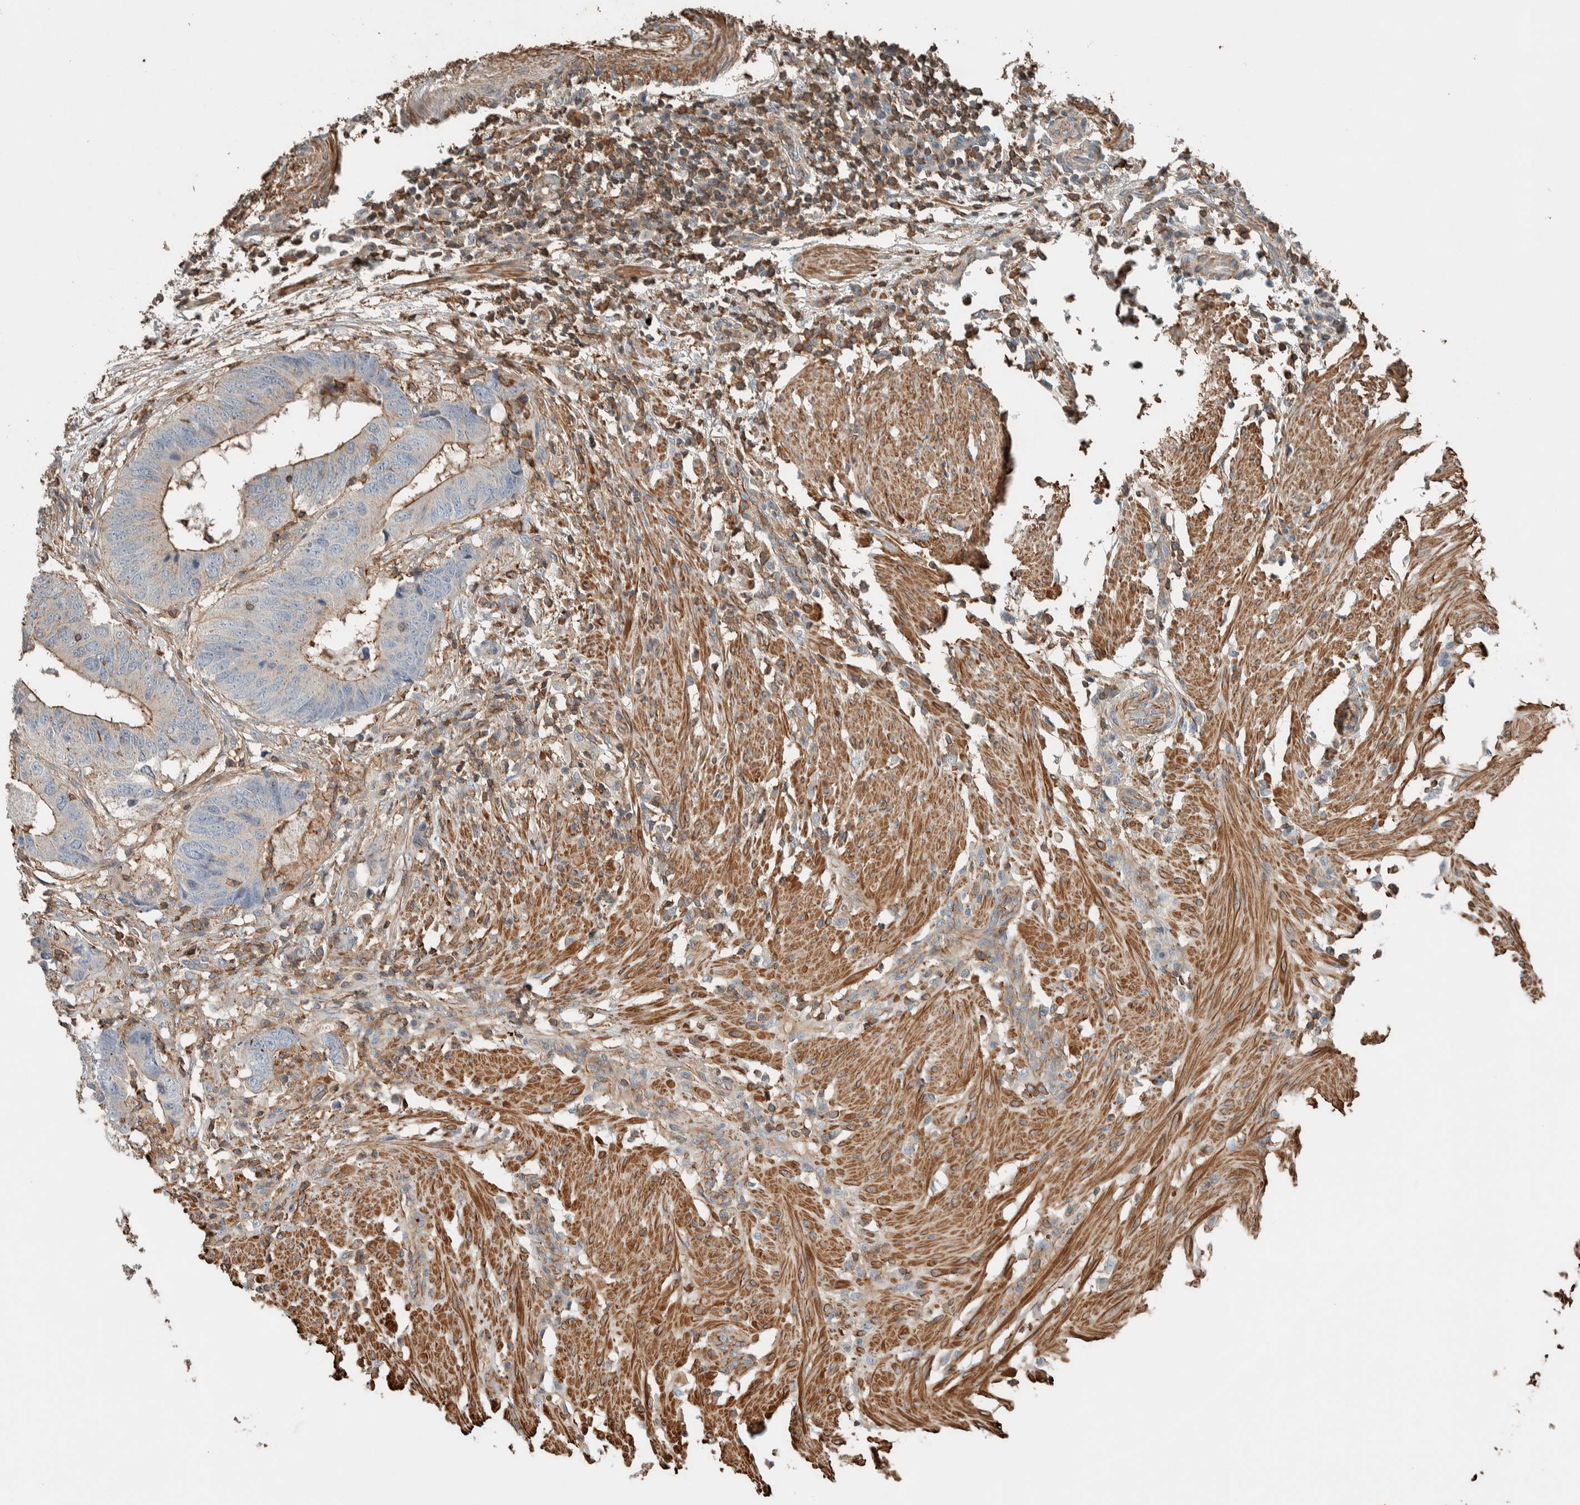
{"staining": {"intensity": "moderate", "quantity": "25%-75%", "location": "cytoplasmic/membranous"}, "tissue": "colorectal cancer", "cell_type": "Tumor cells", "image_type": "cancer", "snomed": [{"axis": "morphology", "description": "Adenocarcinoma, NOS"}, {"axis": "topography", "description": "Colon"}], "caption": "Brown immunohistochemical staining in human colorectal cancer (adenocarcinoma) demonstrates moderate cytoplasmic/membranous staining in about 25%-75% of tumor cells.", "gene": "CTBP2", "patient": {"sex": "male", "age": 56}}